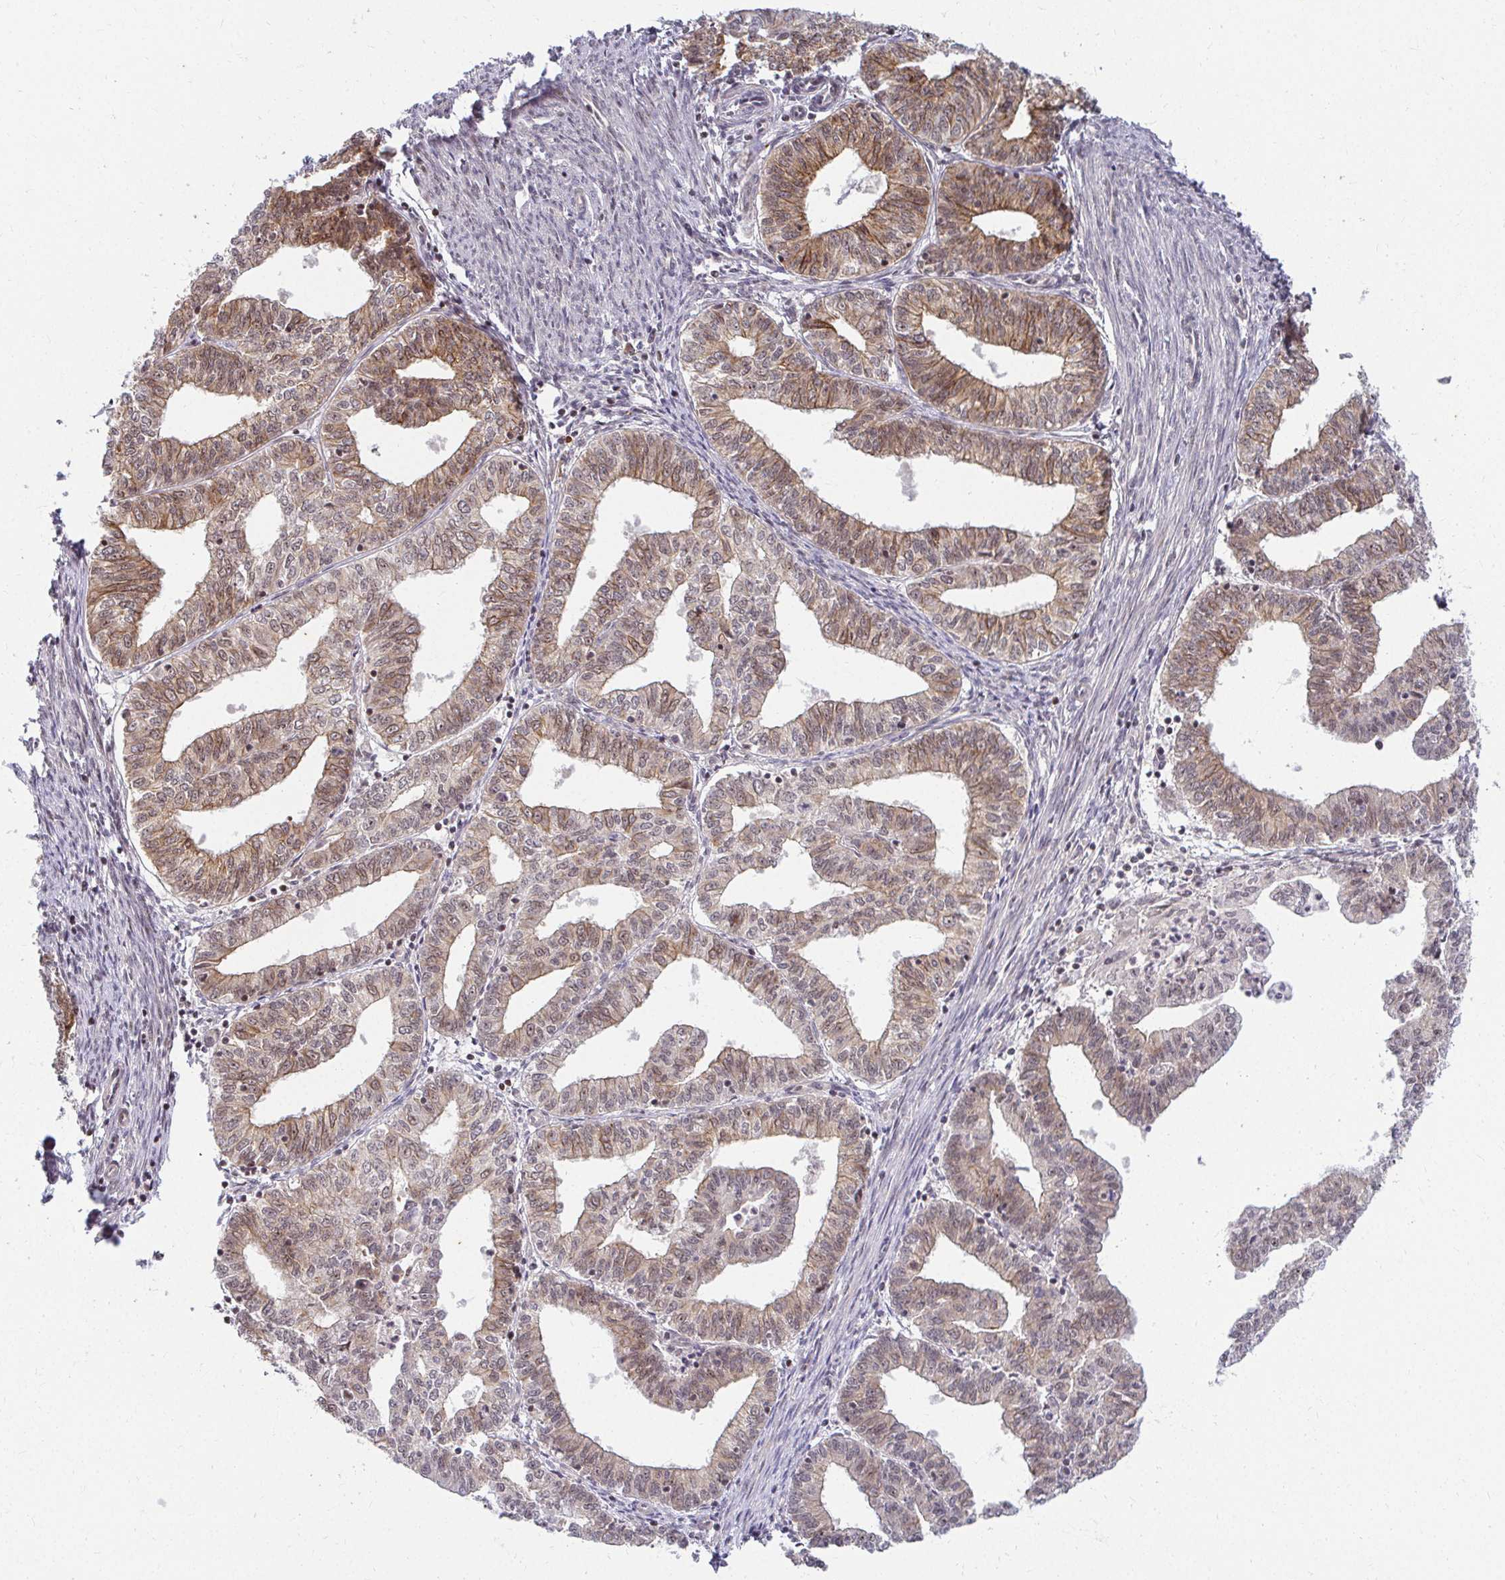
{"staining": {"intensity": "moderate", "quantity": ">75%", "location": "cytoplasmic/membranous"}, "tissue": "endometrial cancer", "cell_type": "Tumor cells", "image_type": "cancer", "snomed": [{"axis": "morphology", "description": "Adenocarcinoma, NOS"}, {"axis": "topography", "description": "Endometrium"}], "caption": "An IHC histopathology image of tumor tissue is shown. Protein staining in brown shows moderate cytoplasmic/membranous positivity in endometrial adenocarcinoma within tumor cells. Using DAB (brown) and hematoxylin (blue) stains, captured at high magnification using brightfield microscopy.", "gene": "ANK3", "patient": {"sex": "female", "age": 61}}